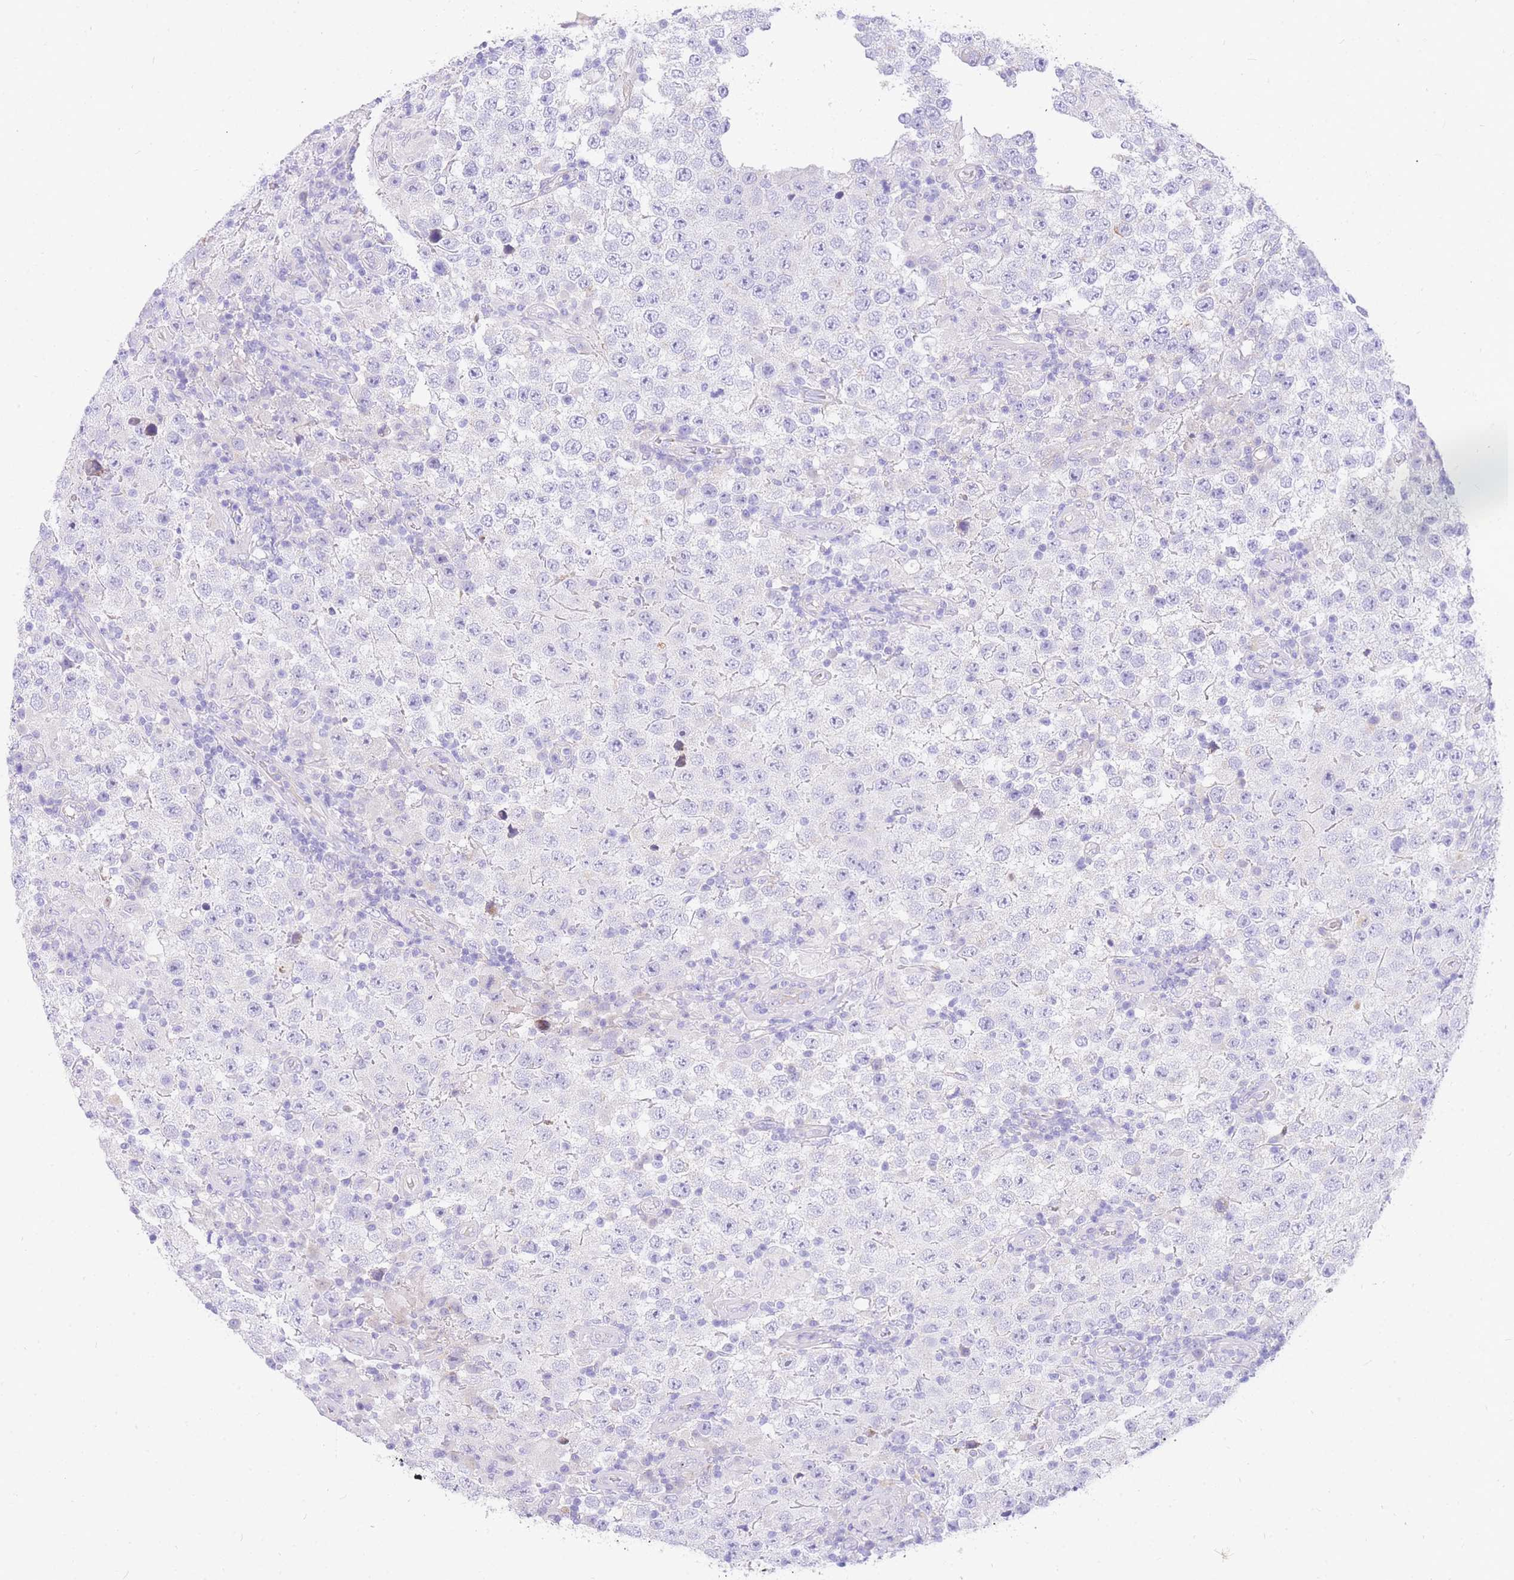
{"staining": {"intensity": "negative", "quantity": "none", "location": "none"}, "tissue": "testis cancer", "cell_type": "Tumor cells", "image_type": "cancer", "snomed": [{"axis": "morphology", "description": "Normal tissue, NOS"}, {"axis": "morphology", "description": "Urothelial carcinoma, High grade"}, {"axis": "morphology", "description": "Seminoma, NOS"}, {"axis": "morphology", "description": "Carcinoma, Embryonal, NOS"}, {"axis": "topography", "description": "Urinary bladder"}, {"axis": "topography", "description": "Testis"}], "caption": "High power microscopy micrograph of an immunohistochemistry micrograph of testis cancer, revealing no significant expression in tumor cells.", "gene": "UPK1A", "patient": {"sex": "male", "age": 41}}